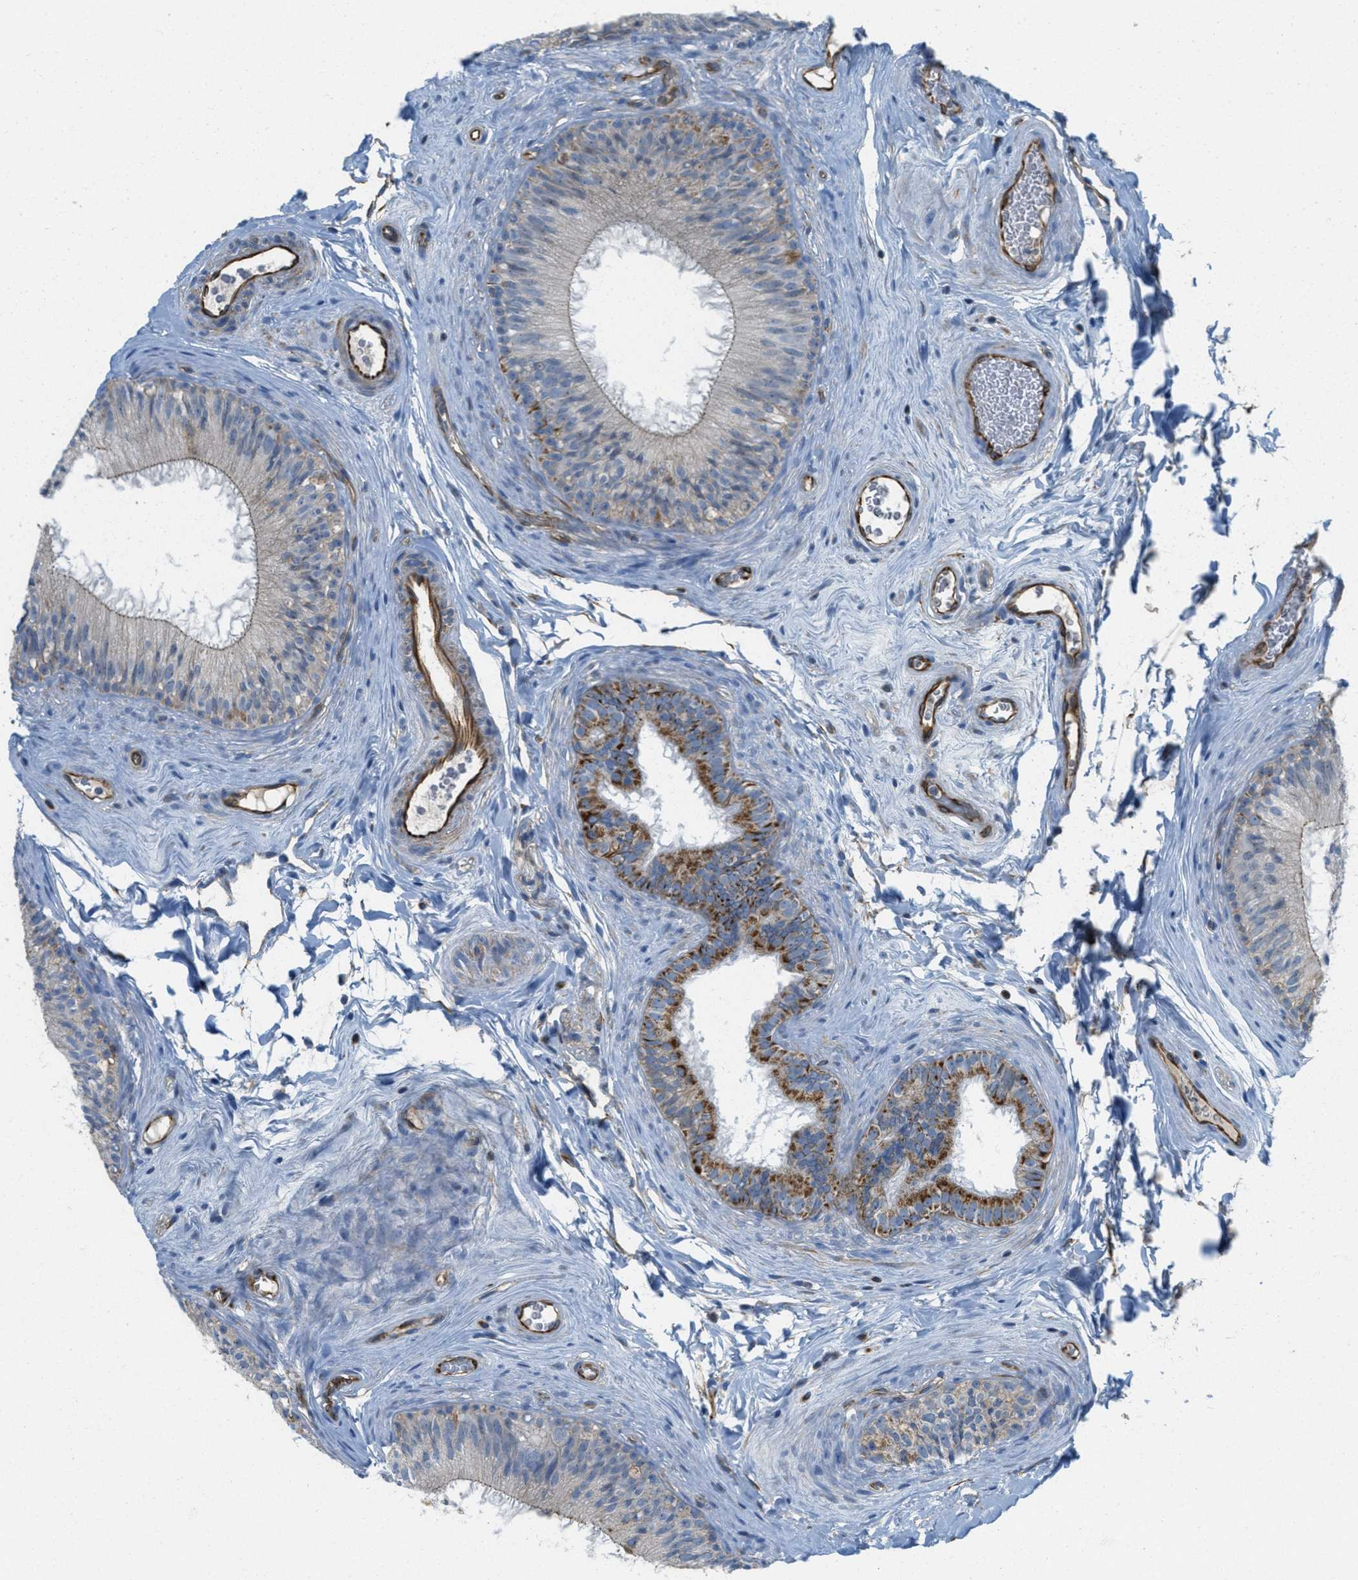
{"staining": {"intensity": "negative", "quantity": "none", "location": "none"}, "tissue": "epididymis", "cell_type": "Glandular cells", "image_type": "normal", "snomed": [{"axis": "morphology", "description": "Normal tissue, NOS"}, {"axis": "topography", "description": "Testis"}, {"axis": "topography", "description": "Epididymis"}], "caption": "A high-resolution photomicrograph shows IHC staining of benign epididymis, which exhibits no significant positivity in glandular cells. Nuclei are stained in blue.", "gene": "BTN3A1", "patient": {"sex": "male", "age": 36}}